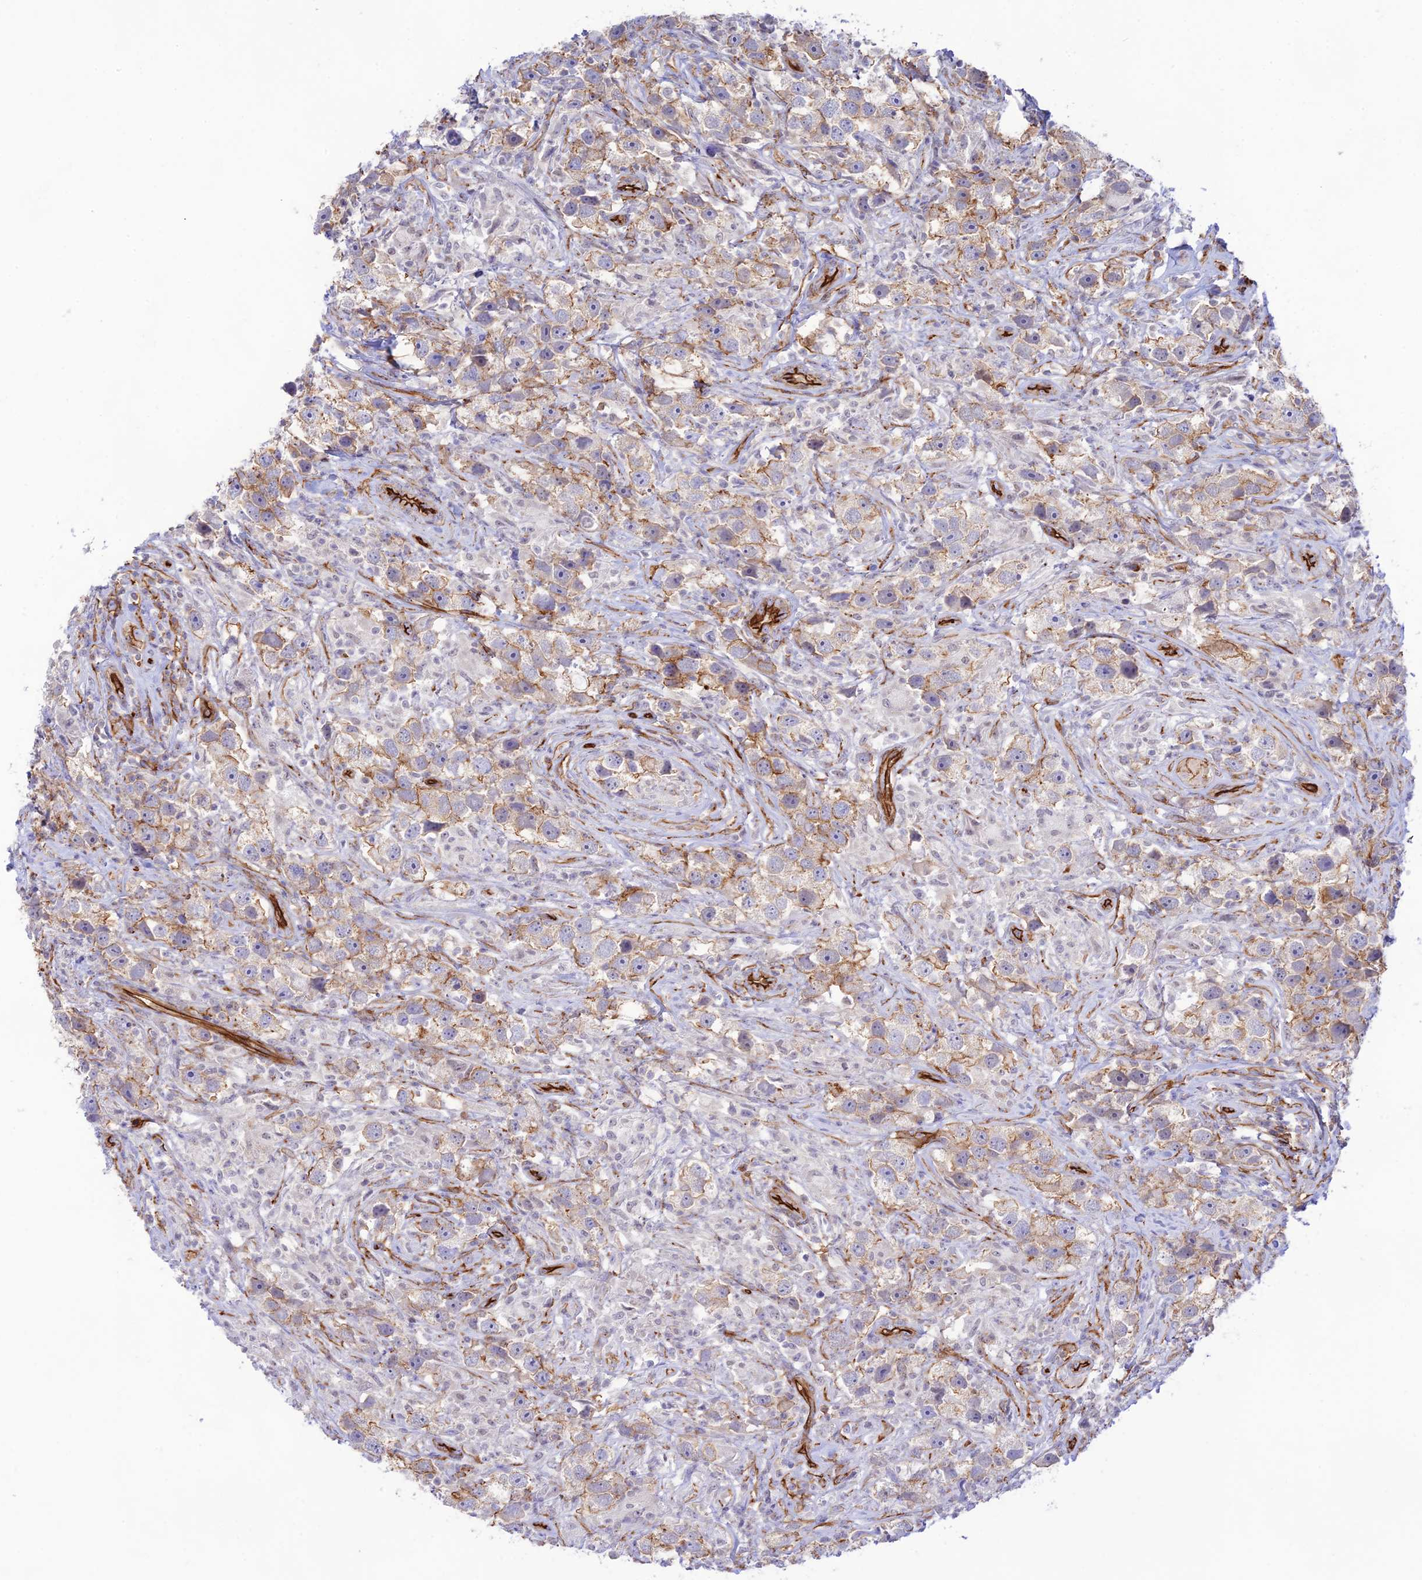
{"staining": {"intensity": "moderate", "quantity": "<25%", "location": "cytoplasmic/membranous"}, "tissue": "testis cancer", "cell_type": "Tumor cells", "image_type": "cancer", "snomed": [{"axis": "morphology", "description": "Seminoma, NOS"}, {"axis": "topography", "description": "Testis"}], "caption": "Immunohistochemistry (IHC) micrograph of human testis cancer stained for a protein (brown), which demonstrates low levels of moderate cytoplasmic/membranous expression in about <25% of tumor cells.", "gene": "YPEL5", "patient": {"sex": "male", "age": 49}}